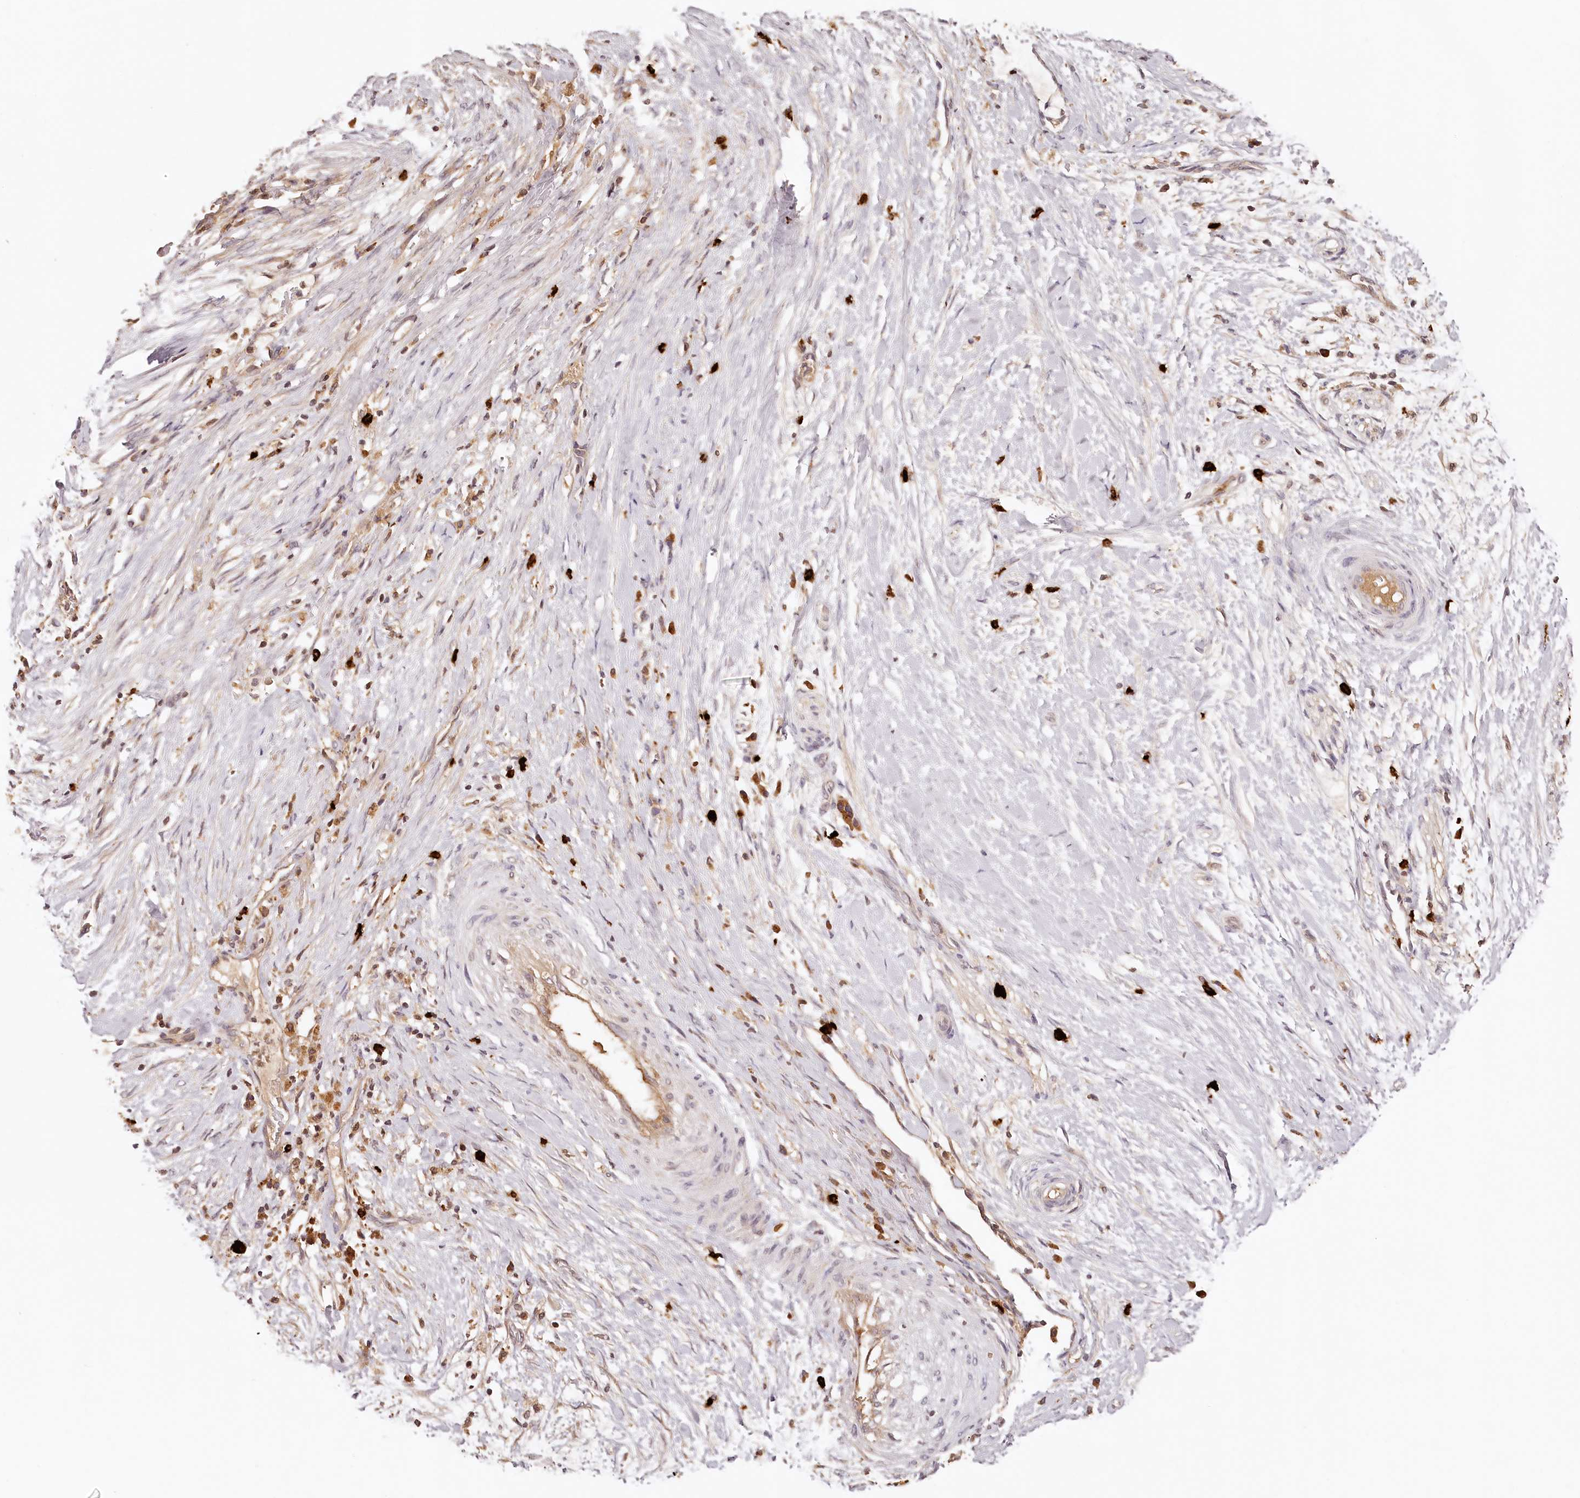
{"staining": {"intensity": "weak", "quantity": "25%-75%", "location": "cytoplasmic/membranous"}, "tissue": "liver cancer", "cell_type": "Tumor cells", "image_type": "cancer", "snomed": [{"axis": "morphology", "description": "Cholangiocarcinoma"}, {"axis": "topography", "description": "Liver"}], "caption": "Liver cholangiocarcinoma stained with DAB (3,3'-diaminobenzidine) immunohistochemistry reveals low levels of weak cytoplasmic/membranous staining in about 25%-75% of tumor cells.", "gene": "SYNGR1", "patient": {"sex": "female", "age": 73}}